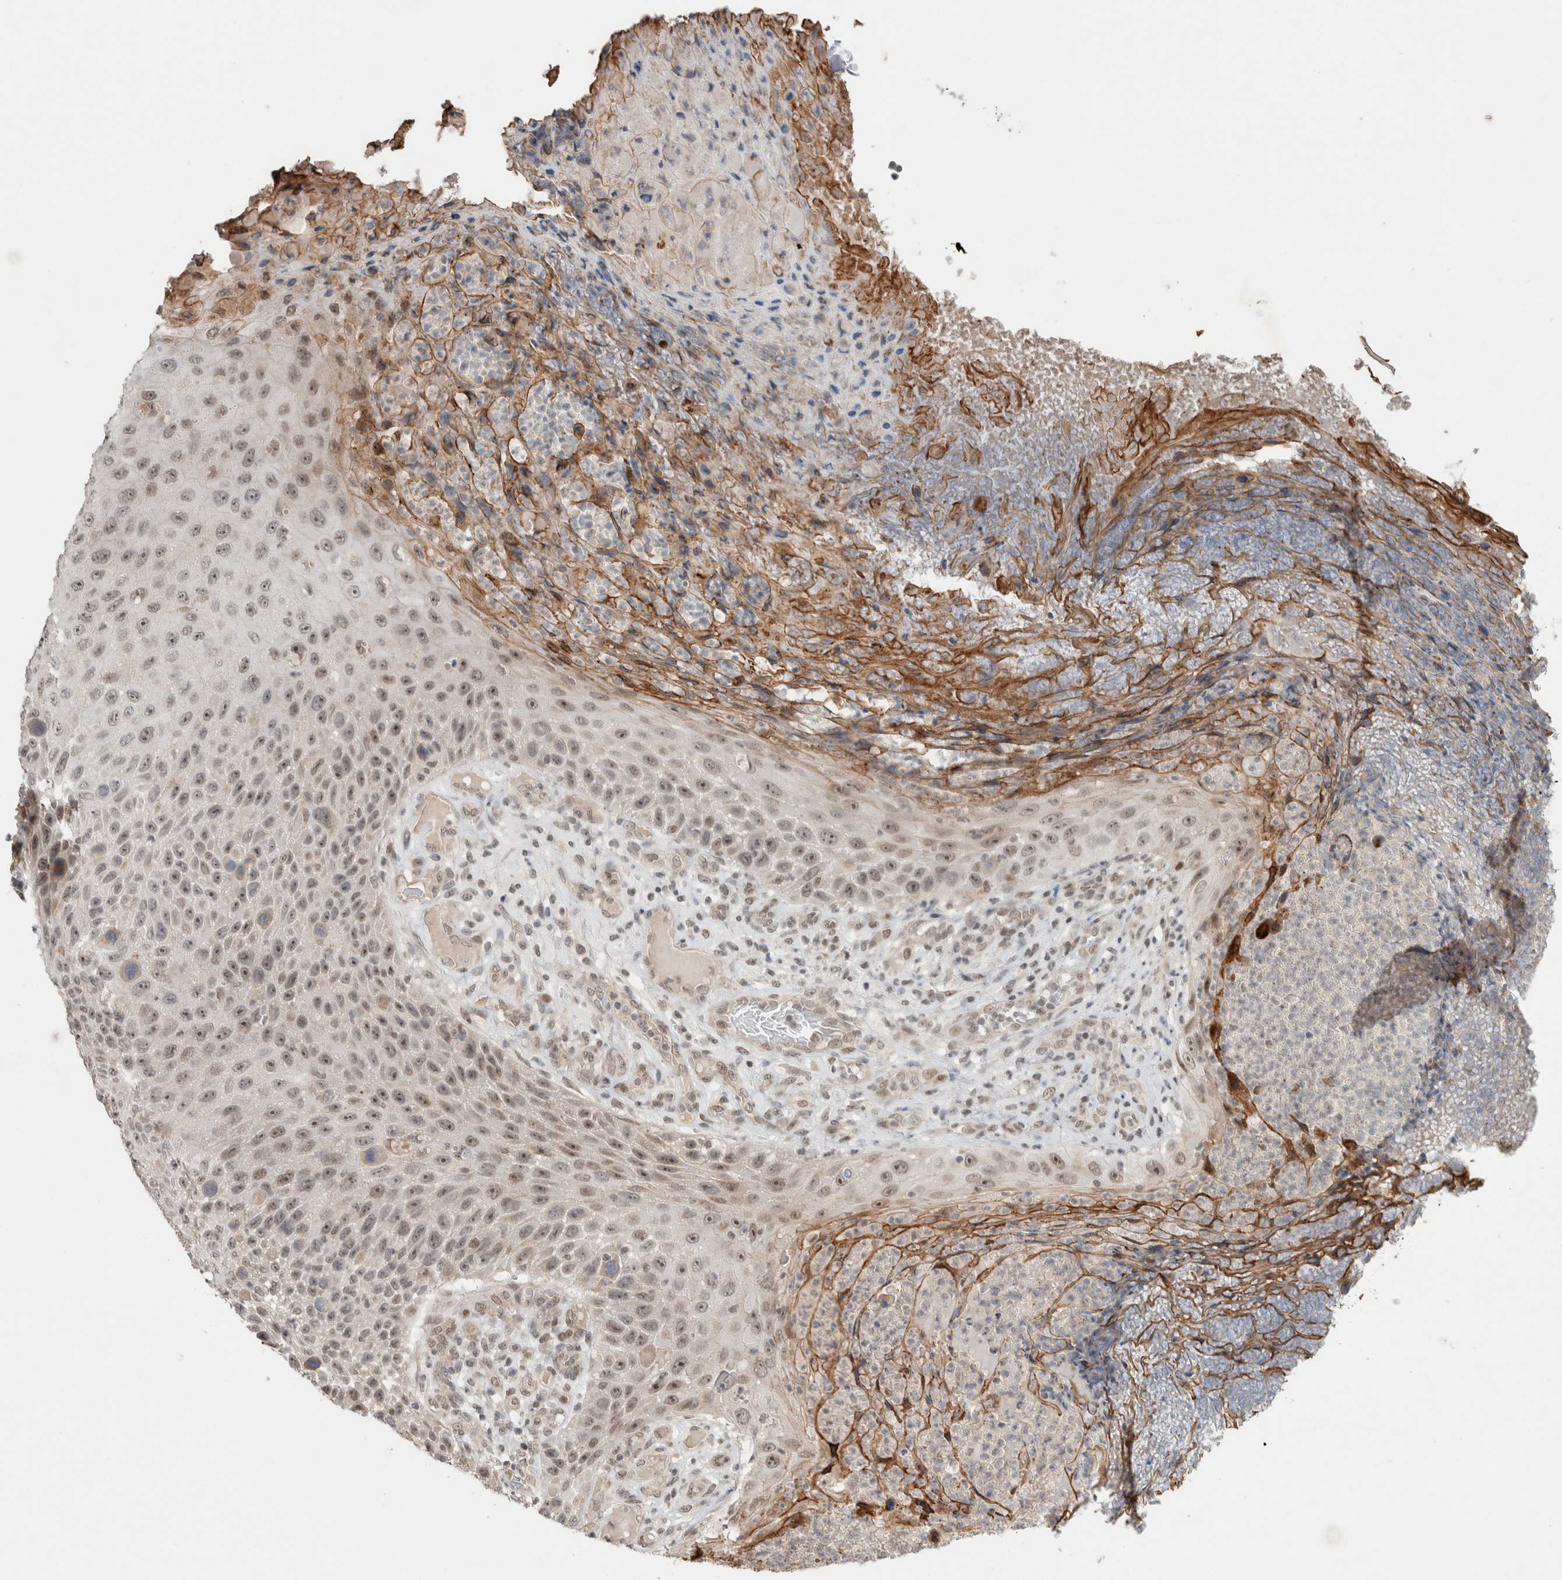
{"staining": {"intensity": "weak", "quantity": ">75%", "location": "nuclear"}, "tissue": "skin cancer", "cell_type": "Tumor cells", "image_type": "cancer", "snomed": [{"axis": "morphology", "description": "Squamous cell carcinoma, NOS"}, {"axis": "topography", "description": "Skin"}], "caption": "Immunohistochemical staining of skin cancer (squamous cell carcinoma) shows weak nuclear protein expression in about >75% of tumor cells. The protein of interest is stained brown, and the nuclei are stained in blue (DAB (3,3'-diaminobenzidine) IHC with brightfield microscopy, high magnification).", "gene": "SYDE2", "patient": {"sex": "female", "age": 88}}